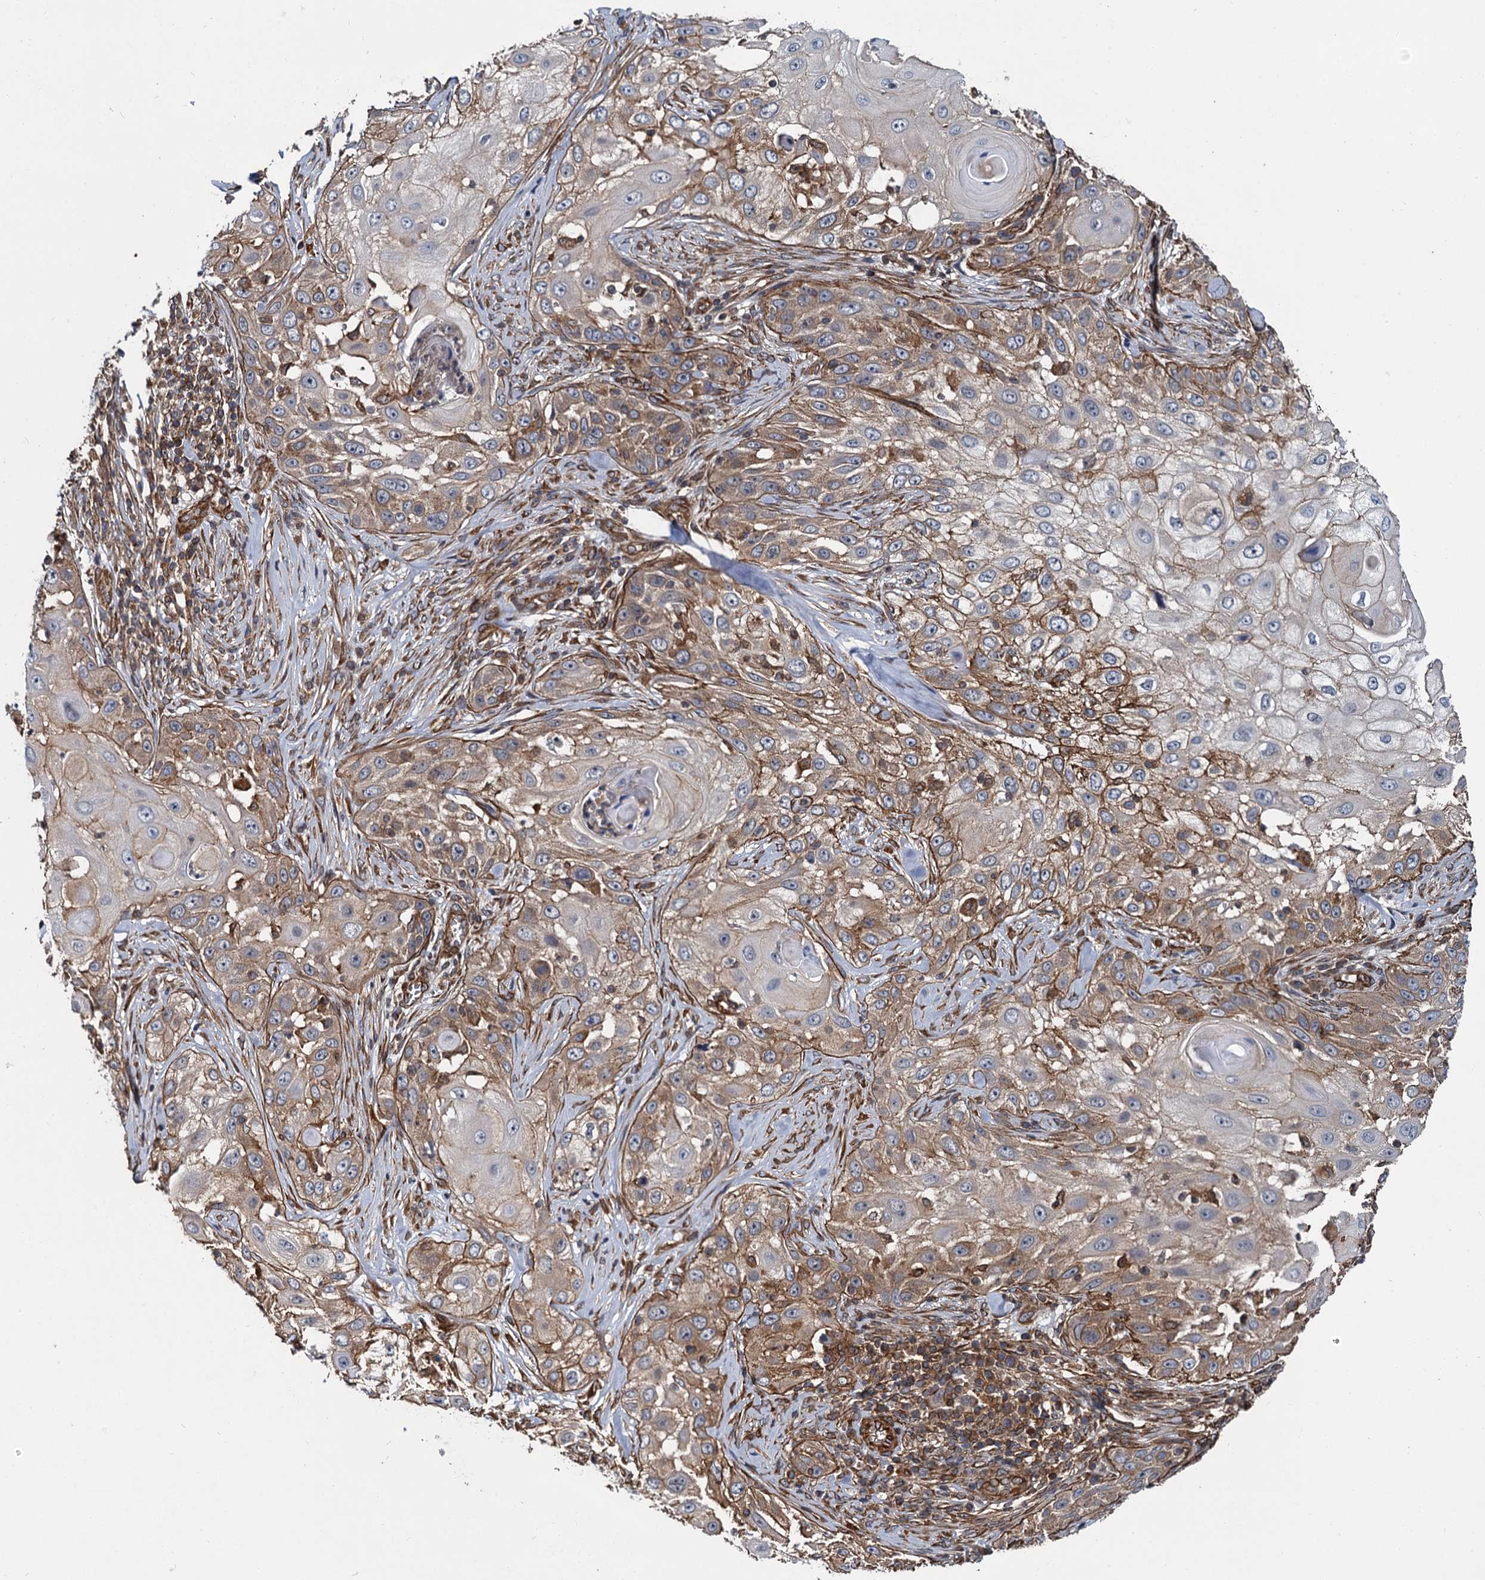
{"staining": {"intensity": "moderate", "quantity": ">75%", "location": "cytoplasmic/membranous"}, "tissue": "skin cancer", "cell_type": "Tumor cells", "image_type": "cancer", "snomed": [{"axis": "morphology", "description": "Squamous cell carcinoma, NOS"}, {"axis": "topography", "description": "Skin"}], "caption": "A high-resolution micrograph shows immunohistochemistry staining of skin cancer (squamous cell carcinoma), which reveals moderate cytoplasmic/membranous expression in about >75% of tumor cells. (DAB (3,3'-diaminobenzidine) IHC with brightfield microscopy, high magnification).", "gene": "ZFYVE19", "patient": {"sex": "female", "age": 44}}